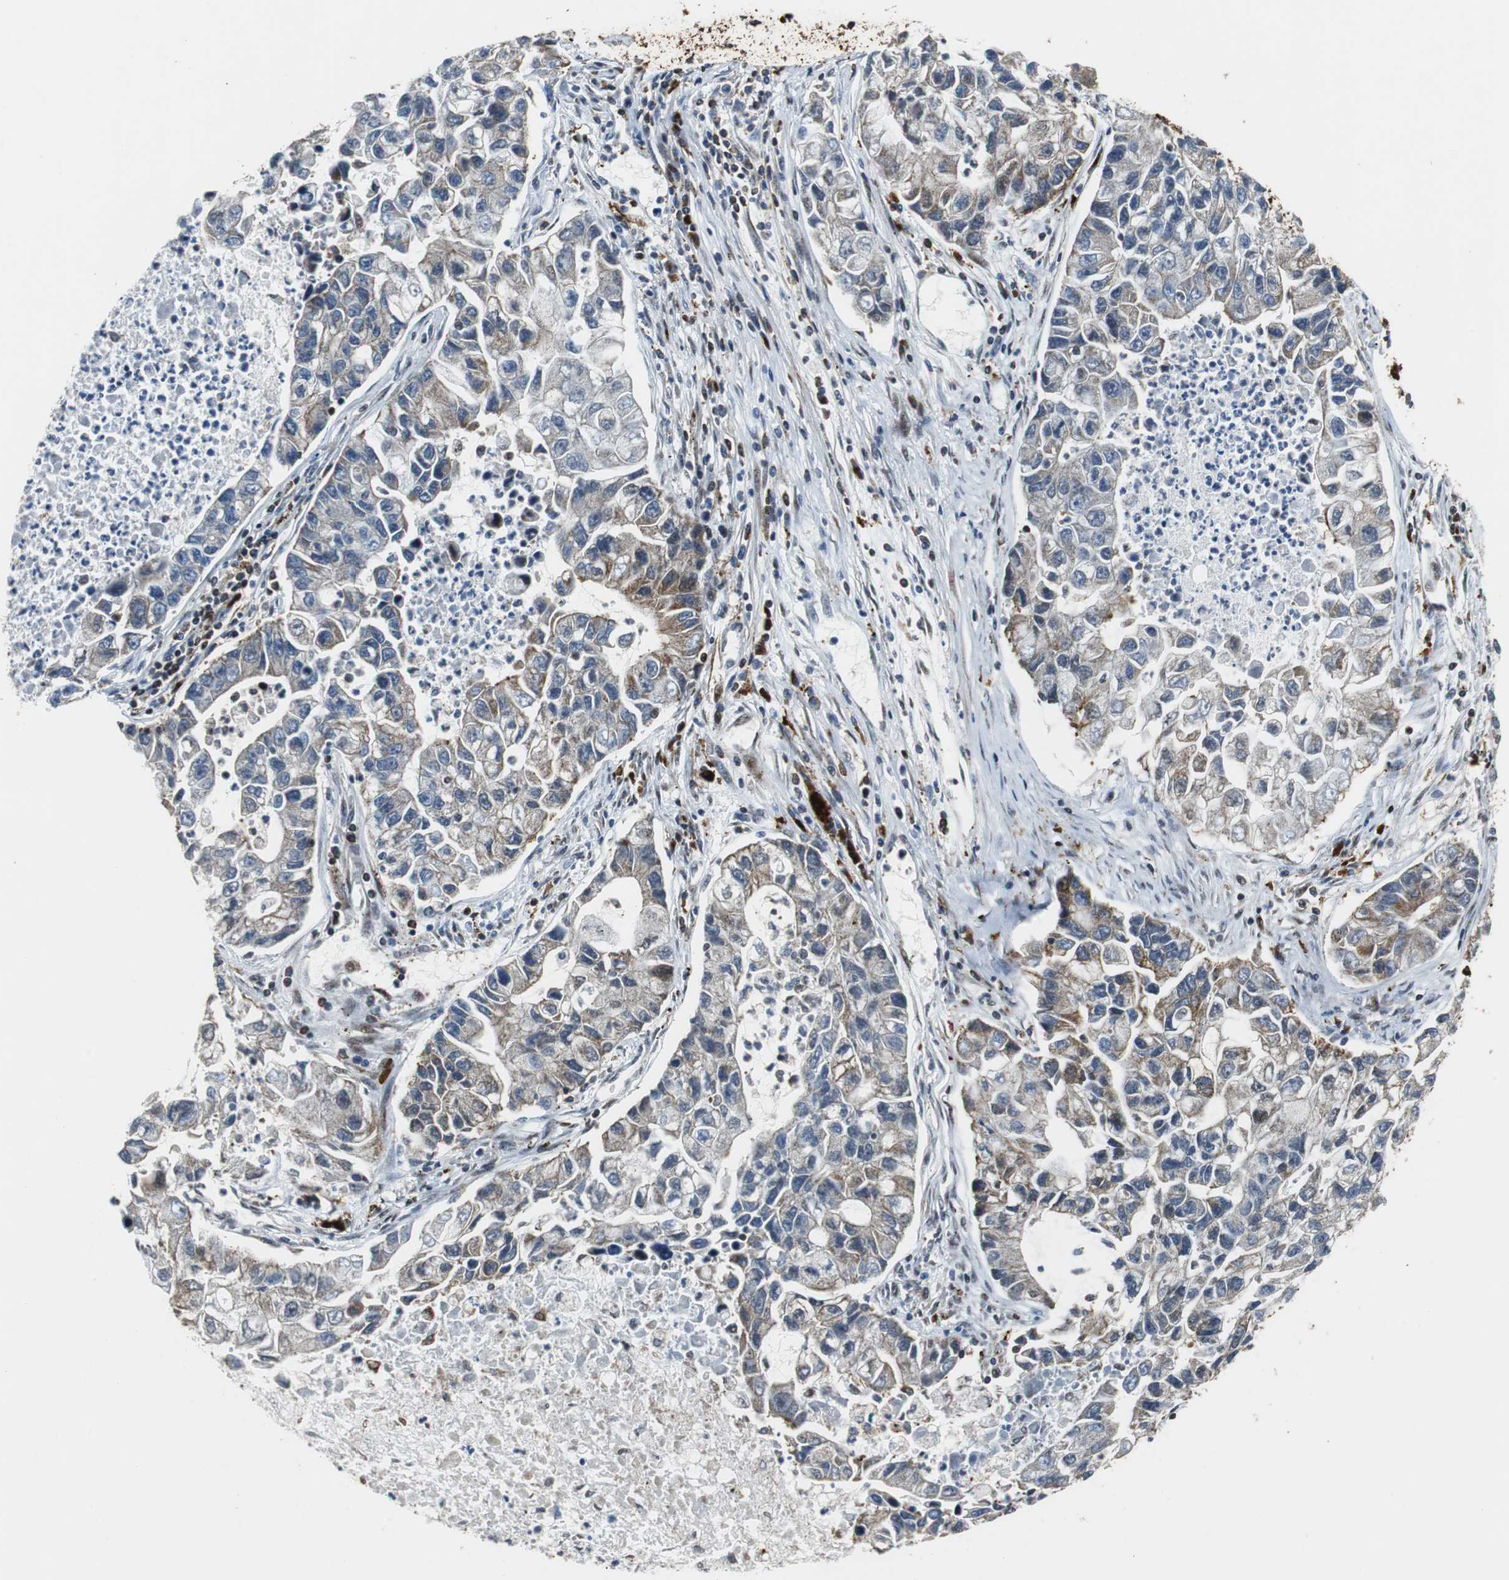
{"staining": {"intensity": "weak", "quantity": "<25%", "location": "cytoplasmic/membranous"}, "tissue": "lung cancer", "cell_type": "Tumor cells", "image_type": "cancer", "snomed": [{"axis": "morphology", "description": "Adenocarcinoma, NOS"}, {"axis": "topography", "description": "Lung"}], "caption": "An immunohistochemistry (IHC) micrograph of lung cancer is shown. There is no staining in tumor cells of lung cancer. (Brightfield microscopy of DAB immunohistochemistry at high magnification).", "gene": "TUBA4A", "patient": {"sex": "female", "age": 51}}